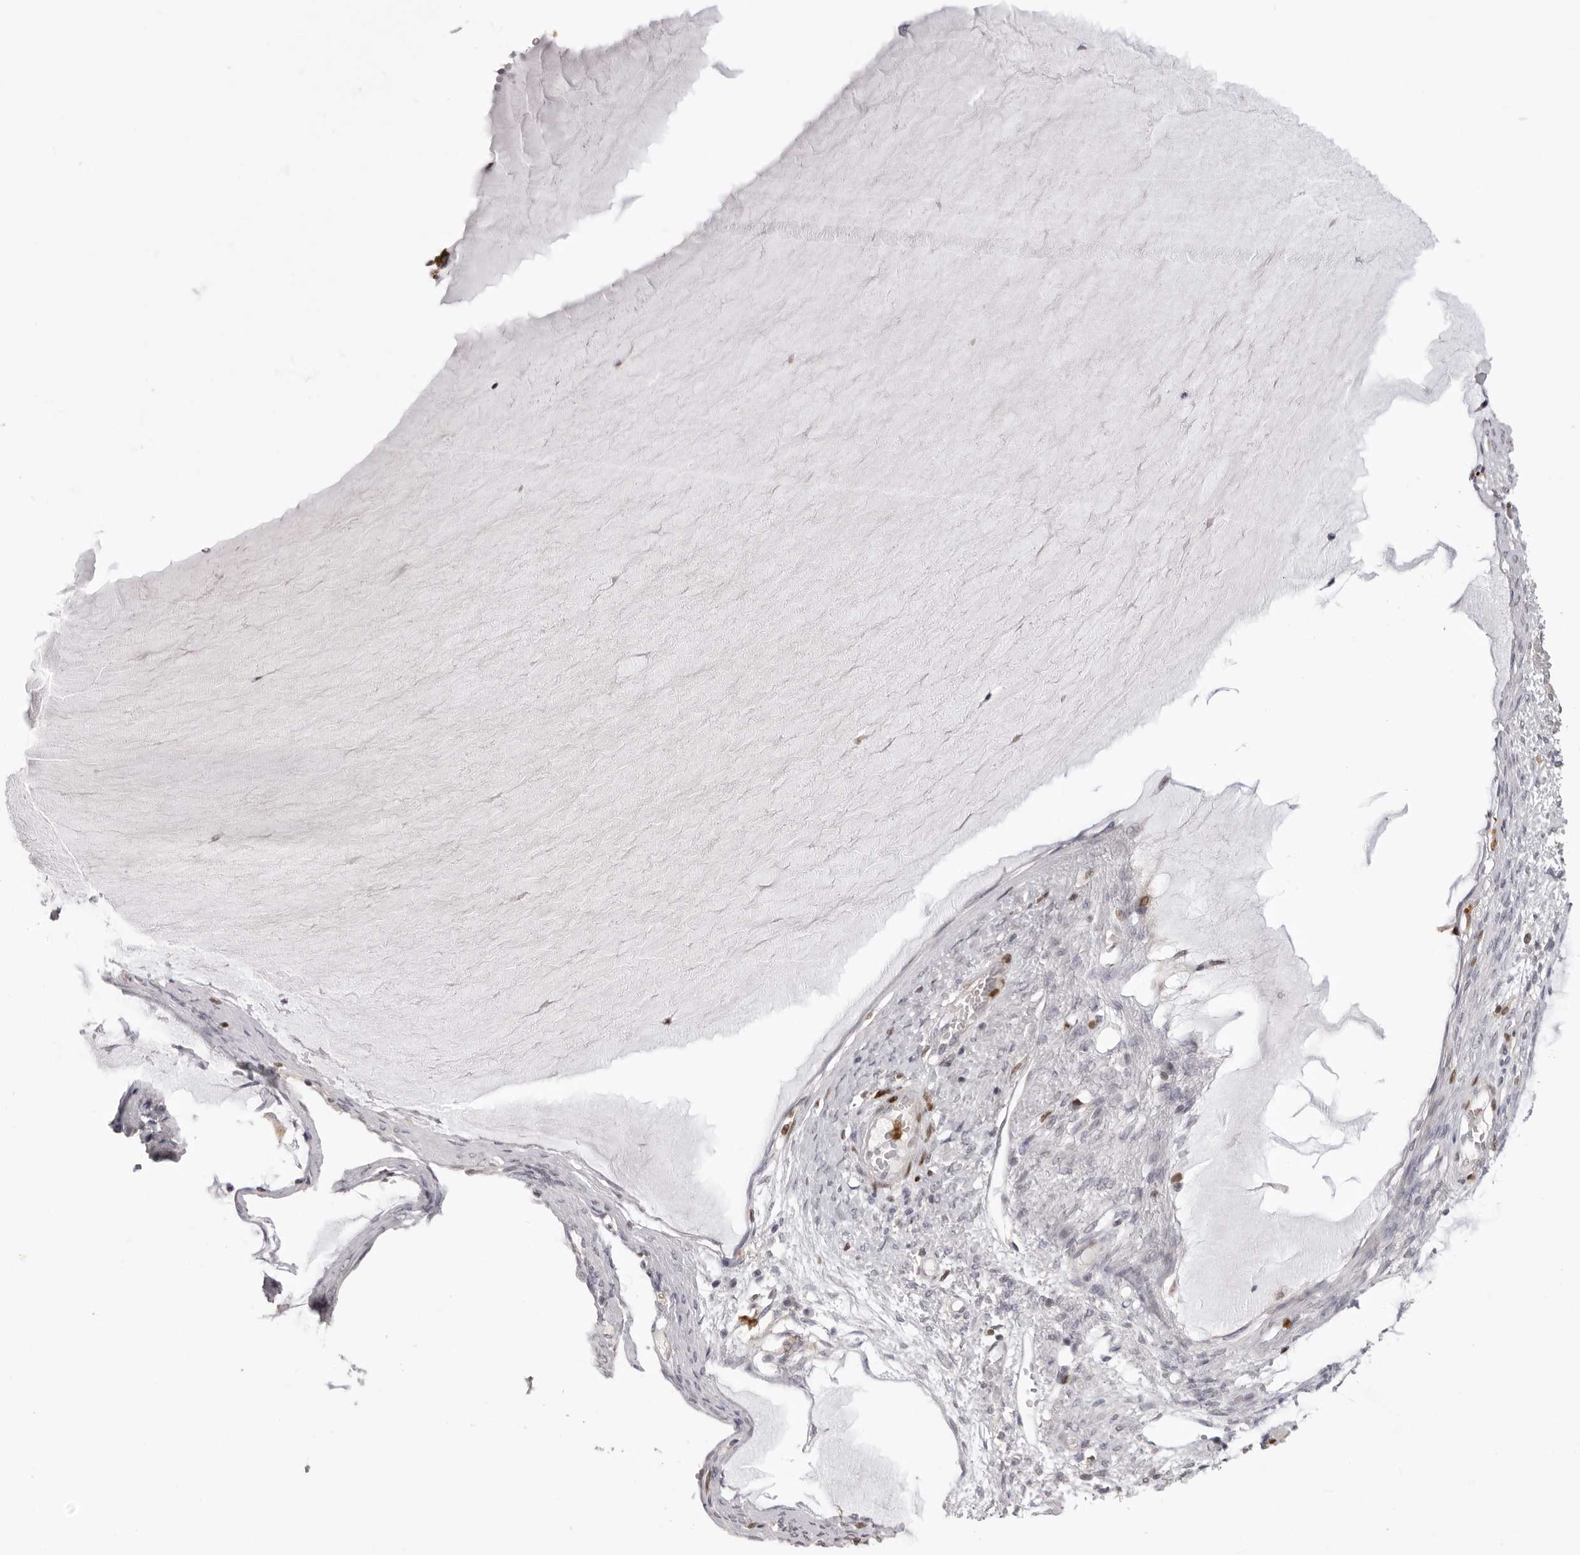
{"staining": {"intensity": "negative", "quantity": "none", "location": "none"}, "tissue": "ovarian cancer", "cell_type": "Tumor cells", "image_type": "cancer", "snomed": [{"axis": "morphology", "description": "Cystadenocarcinoma, mucinous, NOS"}, {"axis": "topography", "description": "Ovary"}], "caption": "IHC histopathology image of neoplastic tissue: human ovarian cancer (mucinous cystadenocarcinoma) stained with DAB (3,3'-diaminobenzidine) displays no significant protein positivity in tumor cells.", "gene": "IL31", "patient": {"sex": "female", "age": 61}}